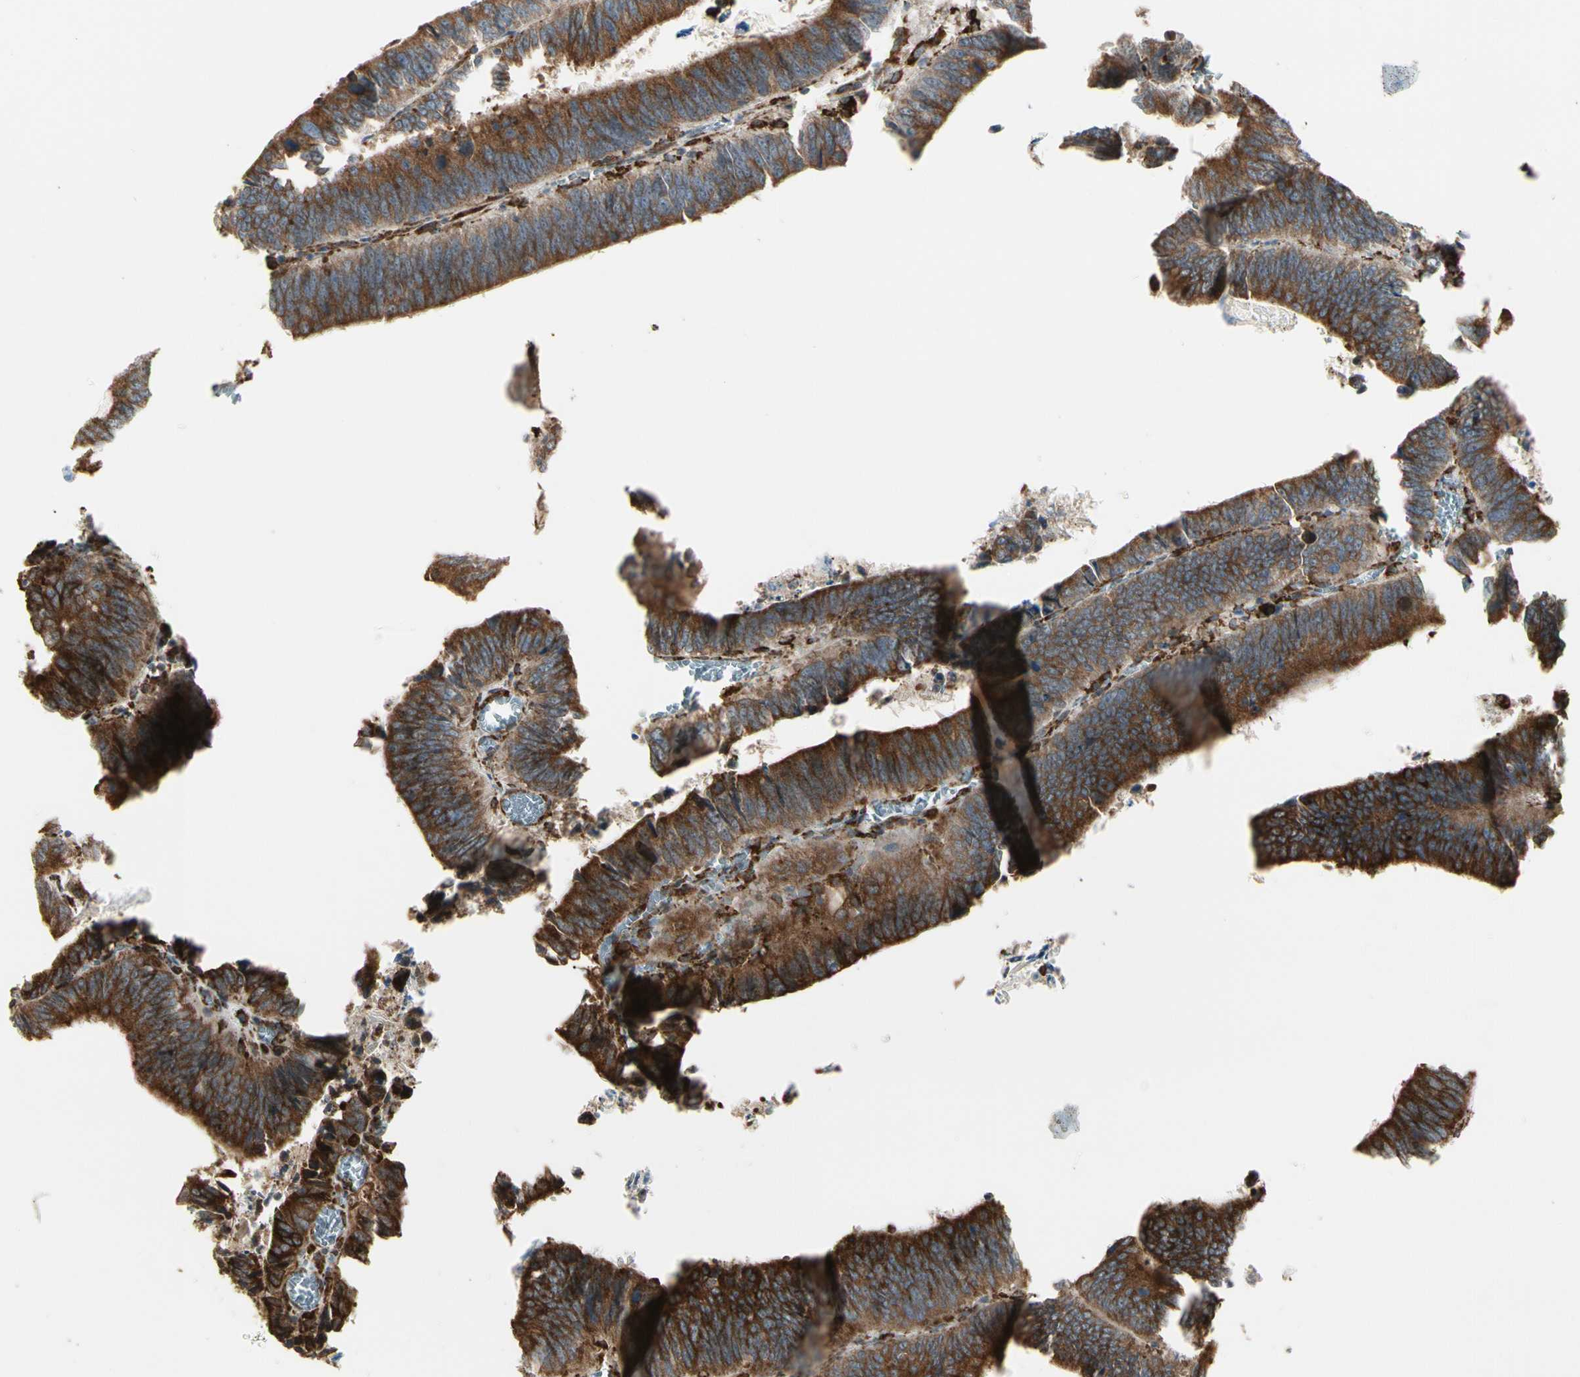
{"staining": {"intensity": "strong", "quantity": ">75%", "location": "cytoplasmic/membranous"}, "tissue": "colorectal cancer", "cell_type": "Tumor cells", "image_type": "cancer", "snomed": [{"axis": "morphology", "description": "Adenocarcinoma, NOS"}, {"axis": "topography", "description": "Colon"}], "caption": "Approximately >75% of tumor cells in colorectal cancer display strong cytoplasmic/membranous protein staining as visualized by brown immunohistochemical staining.", "gene": "HSP90B1", "patient": {"sex": "male", "age": 72}}